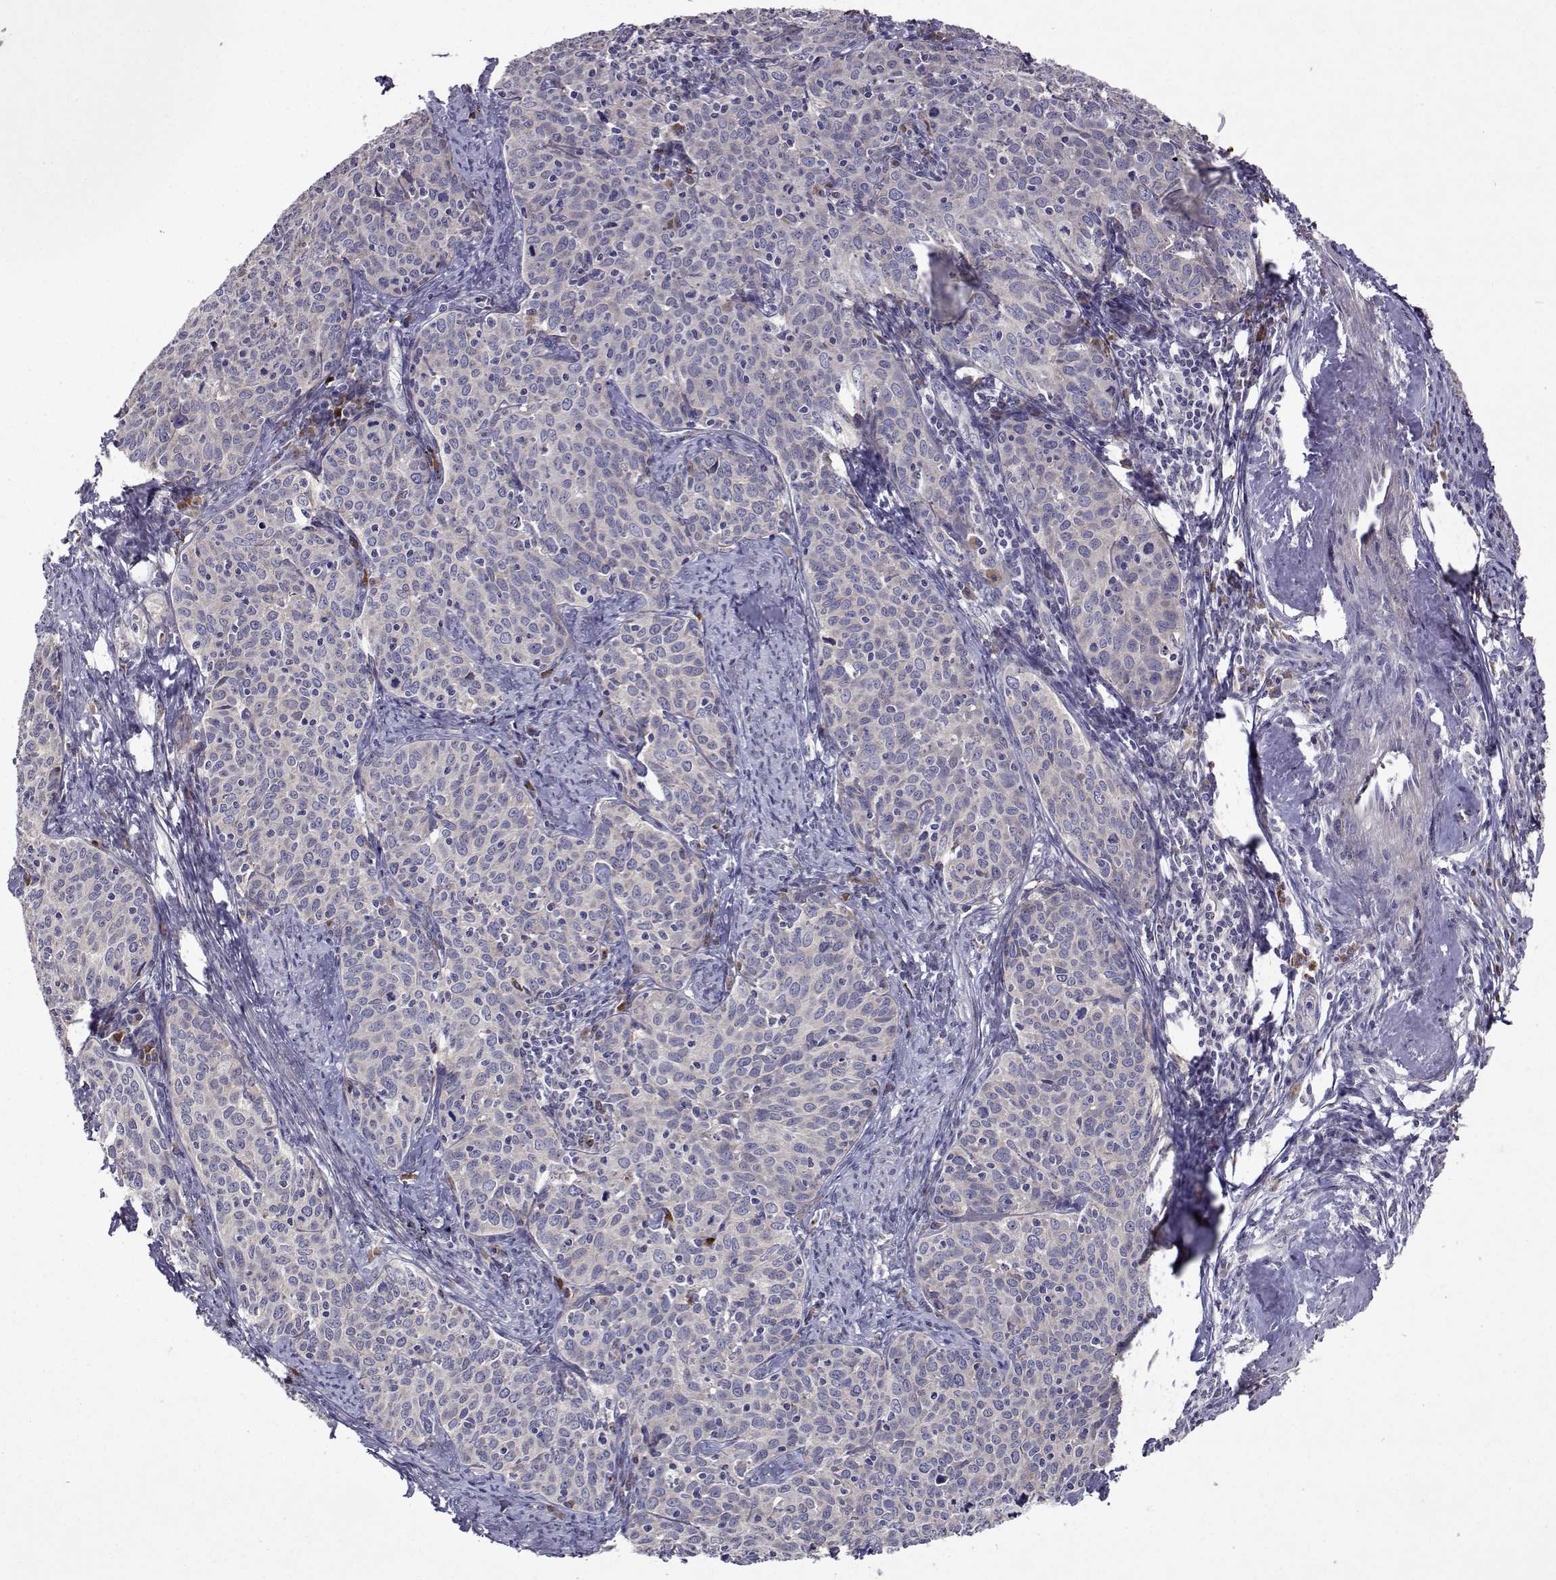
{"staining": {"intensity": "negative", "quantity": "none", "location": "none"}, "tissue": "cervical cancer", "cell_type": "Tumor cells", "image_type": "cancer", "snomed": [{"axis": "morphology", "description": "Squamous cell carcinoma, NOS"}, {"axis": "topography", "description": "Cervix"}], "caption": "An IHC histopathology image of cervical cancer is shown. There is no staining in tumor cells of cervical cancer. (DAB (3,3'-diaminobenzidine) IHC with hematoxylin counter stain).", "gene": "TARBP2", "patient": {"sex": "female", "age": 62}}